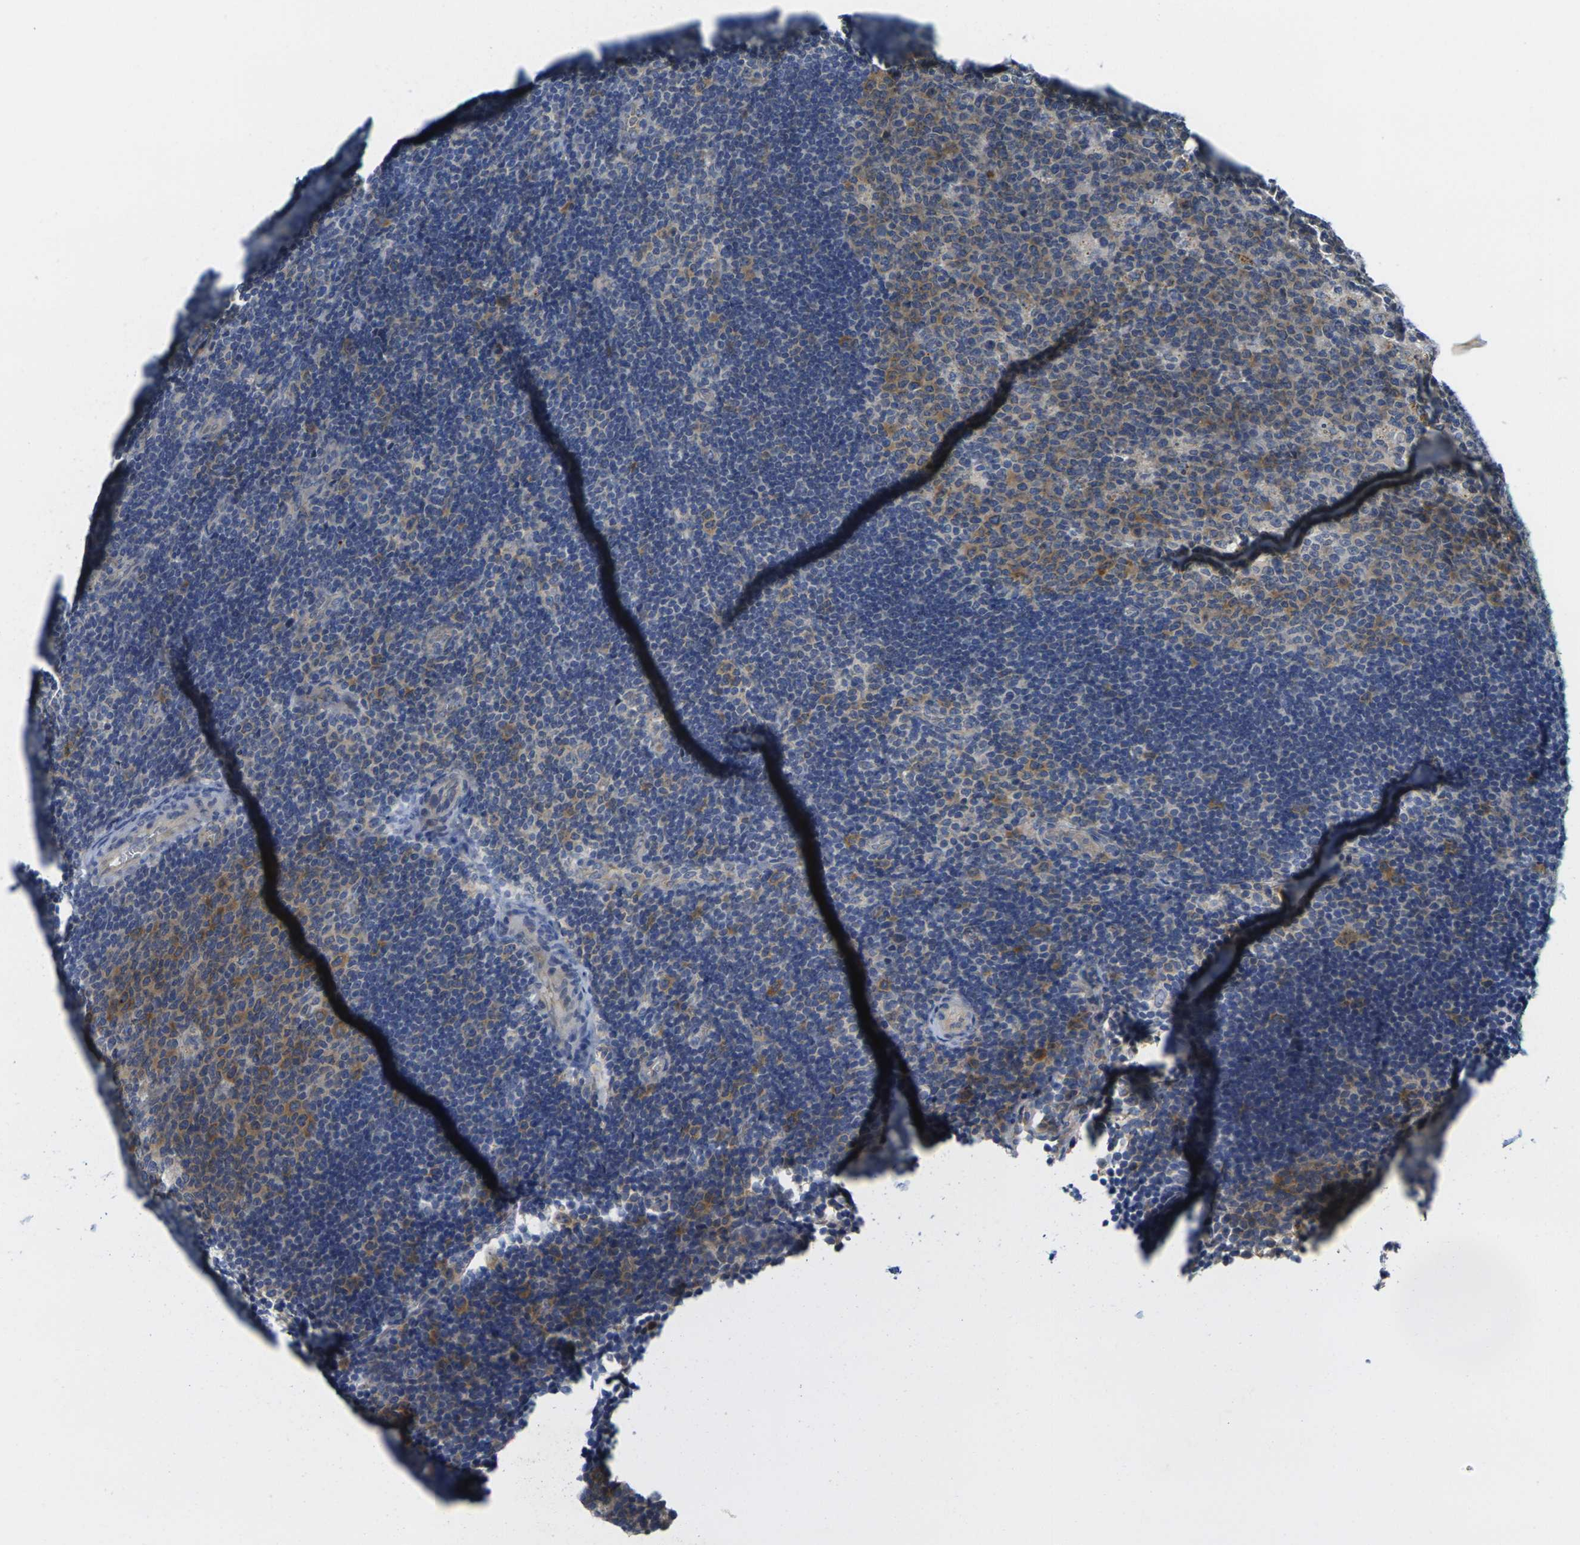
{"staining": {"intensity": "moderate", "quantity": "25%-75%", "location": "cytoplasmic/membranous"}, "tissue": "lymph node", "cell_type": "Germinal center cells", "image_type": "normal", "snomed": [{"axis": "morphology", "description": "Normal tissue, NOS"}, {"axis": "topography", "description": "Lymph node"}, {"axis": "topography", "description": "Salivary gland"}], "caption": "Brown immunohistochemical staining in unremarkable lymph node demonstrates moderate cytoplasmic/membranous staining in about 25%-75% of germinal center cells.", "gene": "GNA12", "patient": {"sex": "male", "age": 8}}